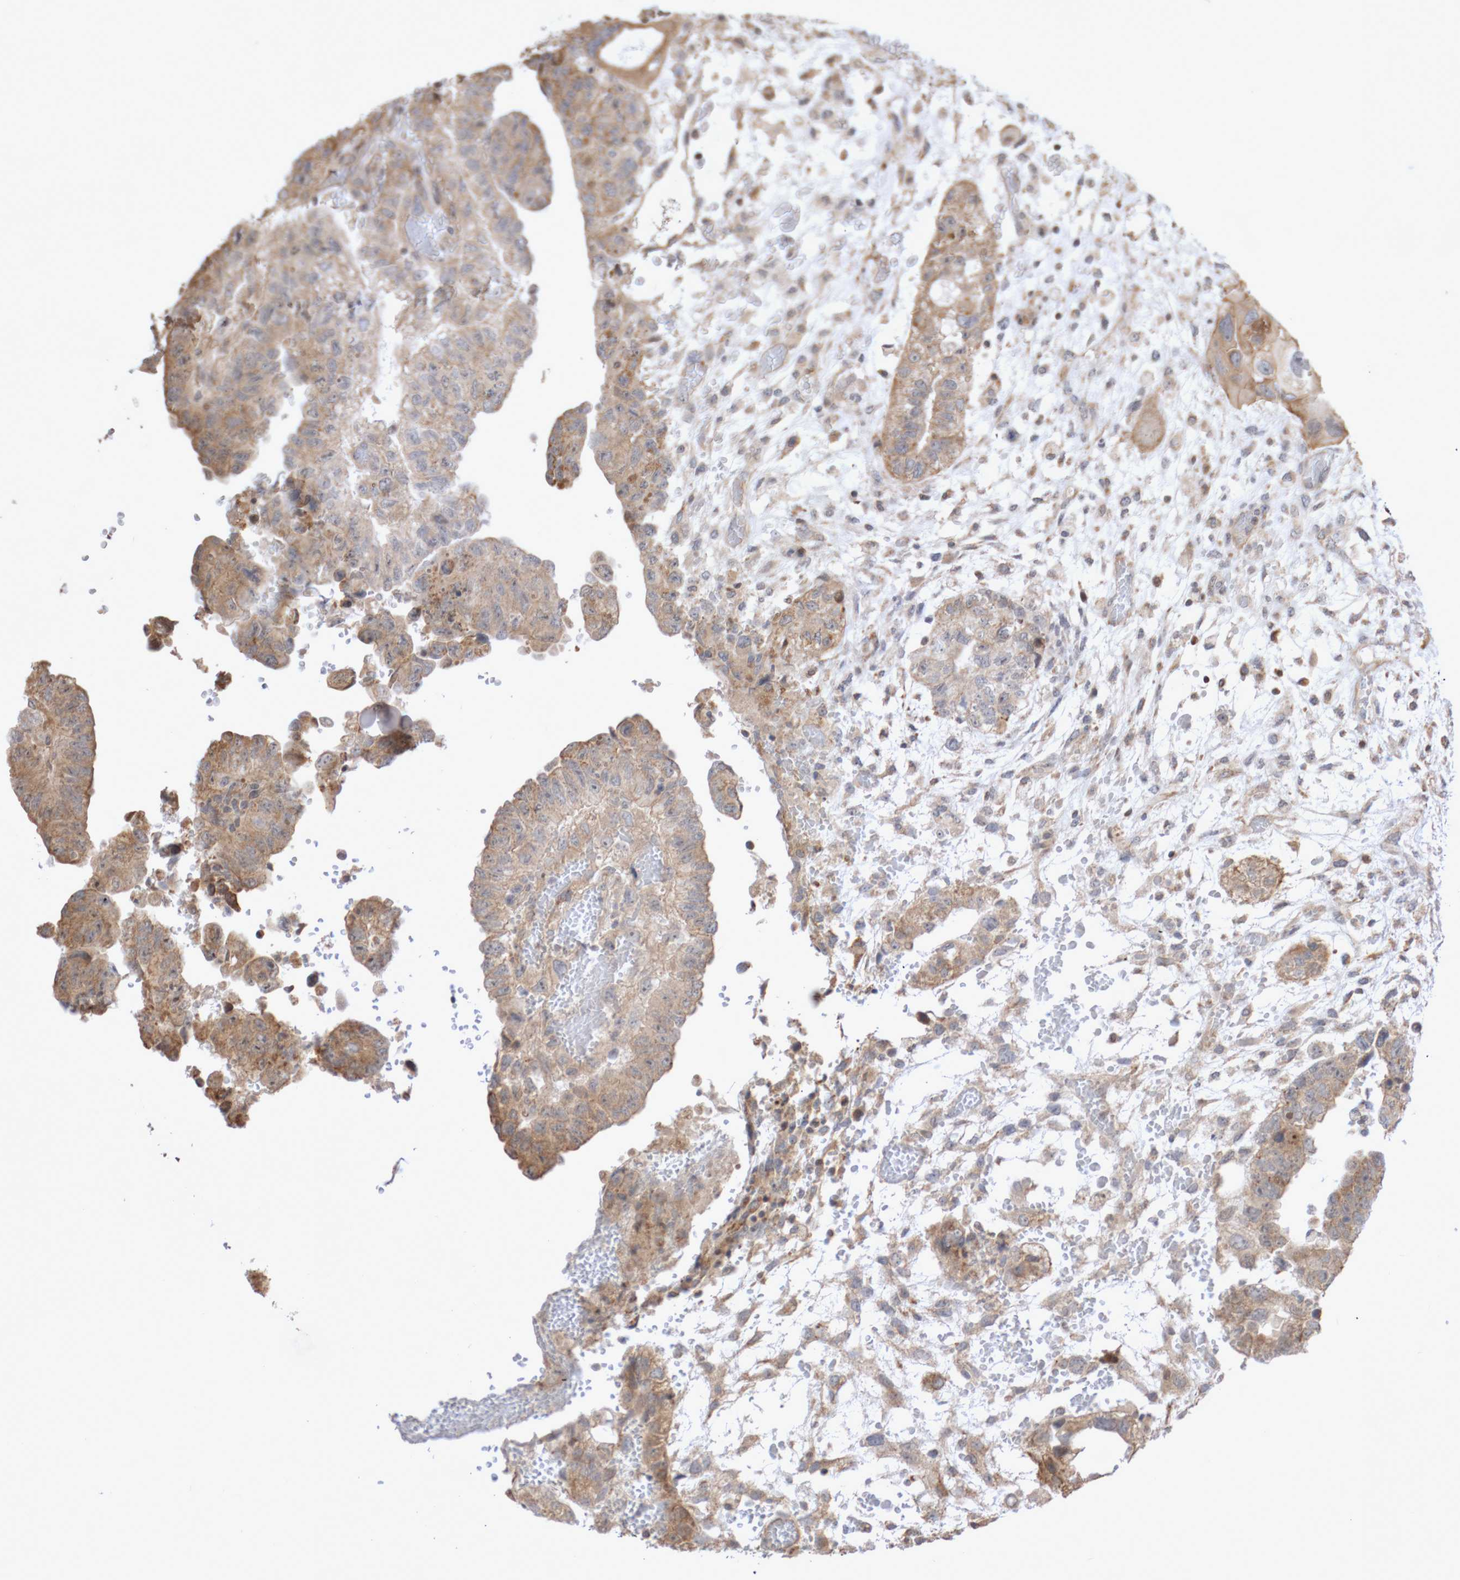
{"staining": {"intensity": "weak", "quantity": ">75%", "location": "cytoplasmic/membranous"}, "tissue": "testis cancer", "cell_type": "Tumor cells", "image_type": "cancer", "snomed": [{"axis": "morphology", "description": "Carcinoma, Embryonal, NOS"}, {"axis": "topography", "description": "Testis"}], "caption": "This is an image of IHC staining of testis cancer (embryonal carcinoma), which shows weak expression in the cytoplasmic/membranous of tumor cells.", "gene": "DPH7", "patient": {"sex": "male", "age": 36}}